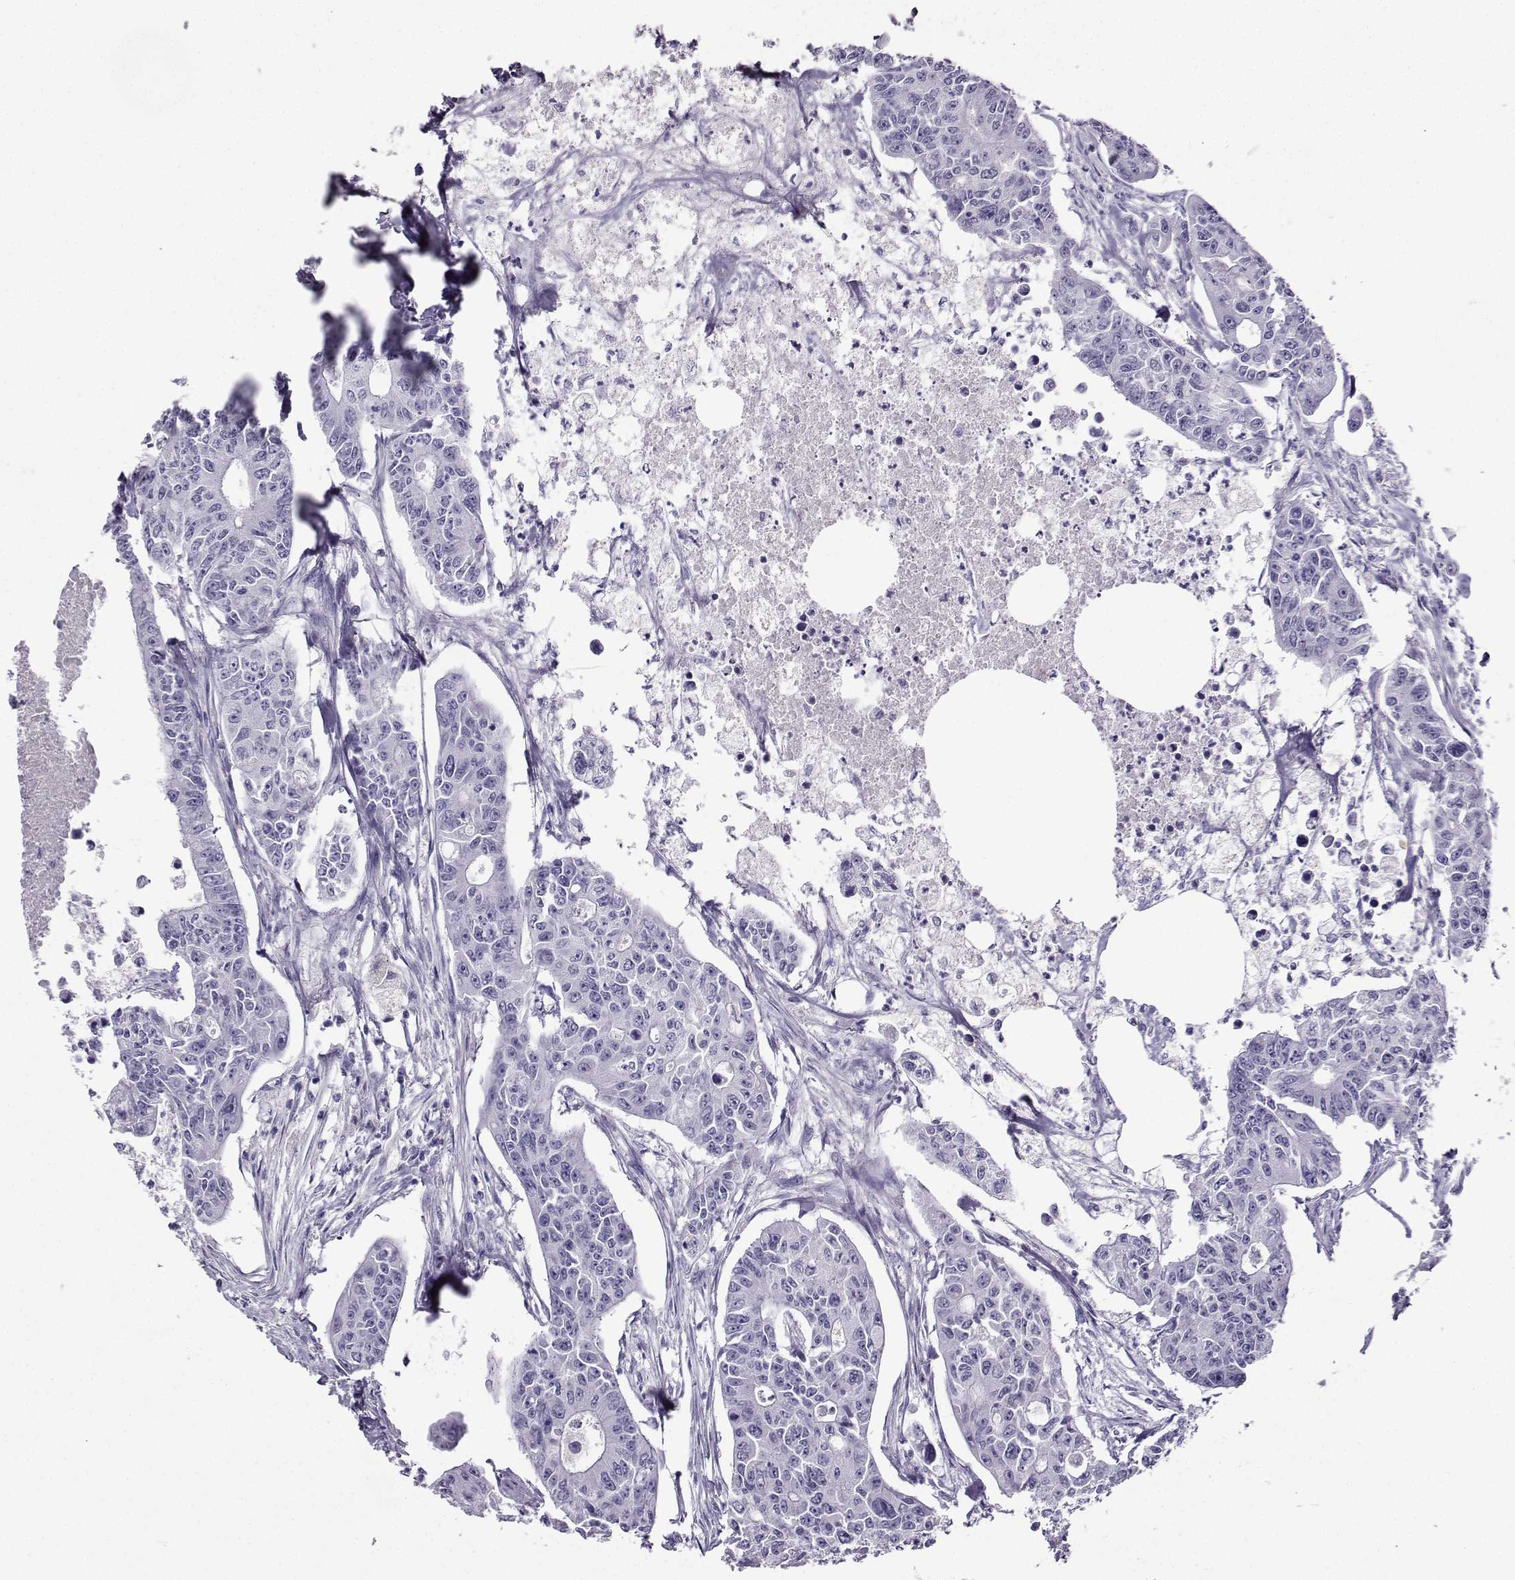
{"staining": {"intensity": "negative", "quantity": "none", "location": "none"}, "tissue": "colorectal cancer", "cell_type": "Tumor cells", "image_type": "cancer", "snomed": [{"axis": "morphology", "description": "Adenocarcinoma, NOS"}, {"axis": "topography", "description": "Colon"}], "caption": "The image exhibits no staining of tumor cells in adenocarcinoma (colorectal). Nuclei are stained in blue.", "gene": "CRYBB1", "patient": {"sex": "male", "age": 70}}